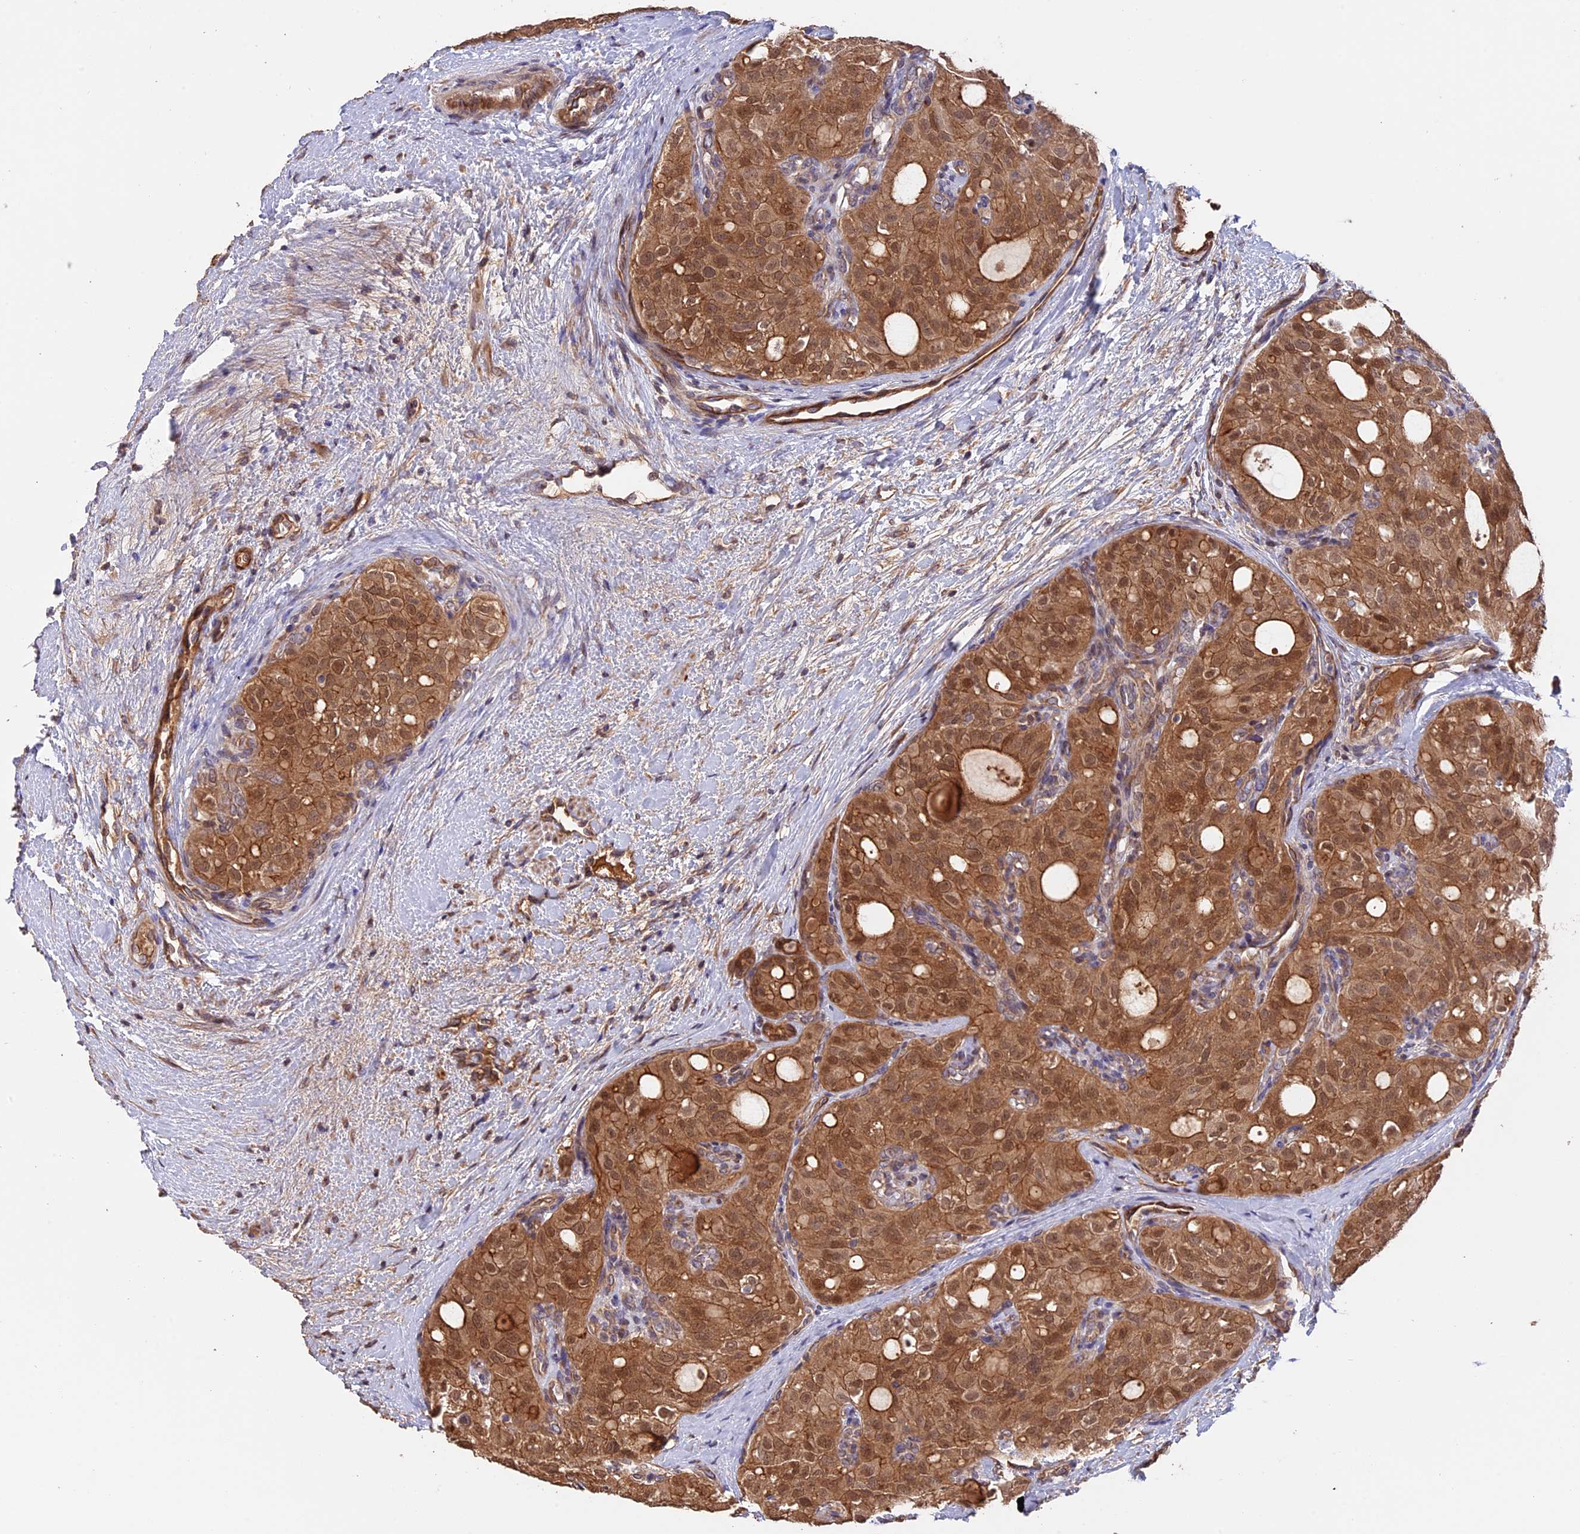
{"staining": {"intensity": "moderate", "quantity": ">75%", "location": "cytoplasmic/membranous,nuclear"}, "tissue": "thyroid cancer", "cell_type": "Tumor cells", "image_type": "cancer", "snomed": [{"axis": "morphology", "description": "Follicular adenoma carcinoma, NOS"}, {"axis": "topography", "description": "Thyroid gland"}], "caption": "This is a micrograph of immunohistochemistry staining of follicular adenoma carcinoma (thyroid), which shows moderate staining in the cytoplasmic/membranous and nuclear of tumor cells.", "gene": "RASAL1", "patient": {"sex": "male", "age": 75}}